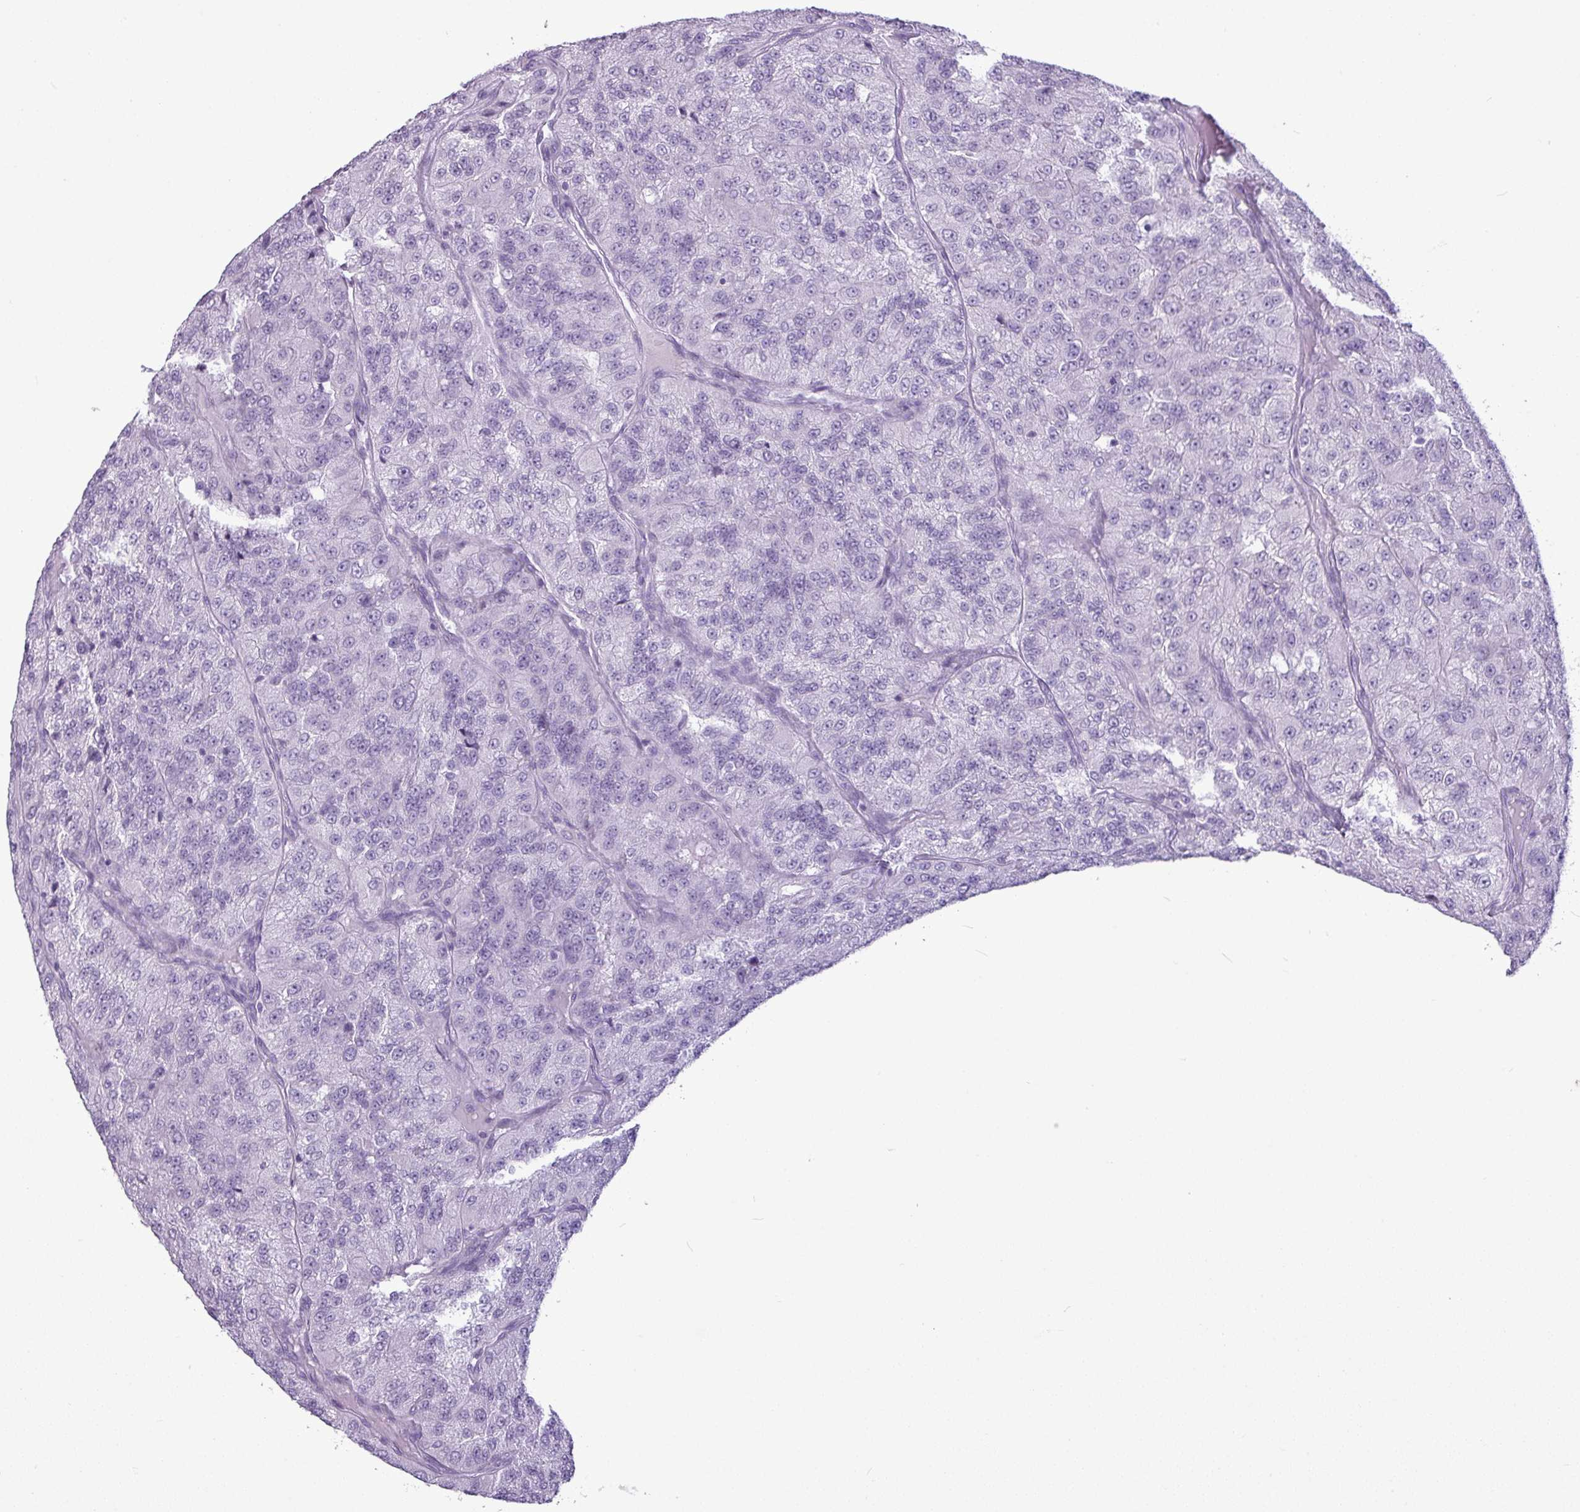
{"staining": {"intensity": "negative", "quantity": "none", "location": "none"}, "tissue": "renal cancer", "cell_type": "Tumor cells", "image_type": "cancer", "snomed": [{"axis": "morphology", "description": "Adenocarcinoma, NOS"}, {"axis": "topography", "description": "Kidney"}], "caption": "An immunohistochemistry photomicrograph of renal cancer (adenocarcinoma) is shown. There is no staining in tumor cells of renal cancer (adenocarcinoma). (DAB (3,3'-diaminobenzidine) immunohistochemistry (IHC) with hematoxylin counter stain).", "gene": "AMY2A", "patient": {"sex": "female", "age": 63}}